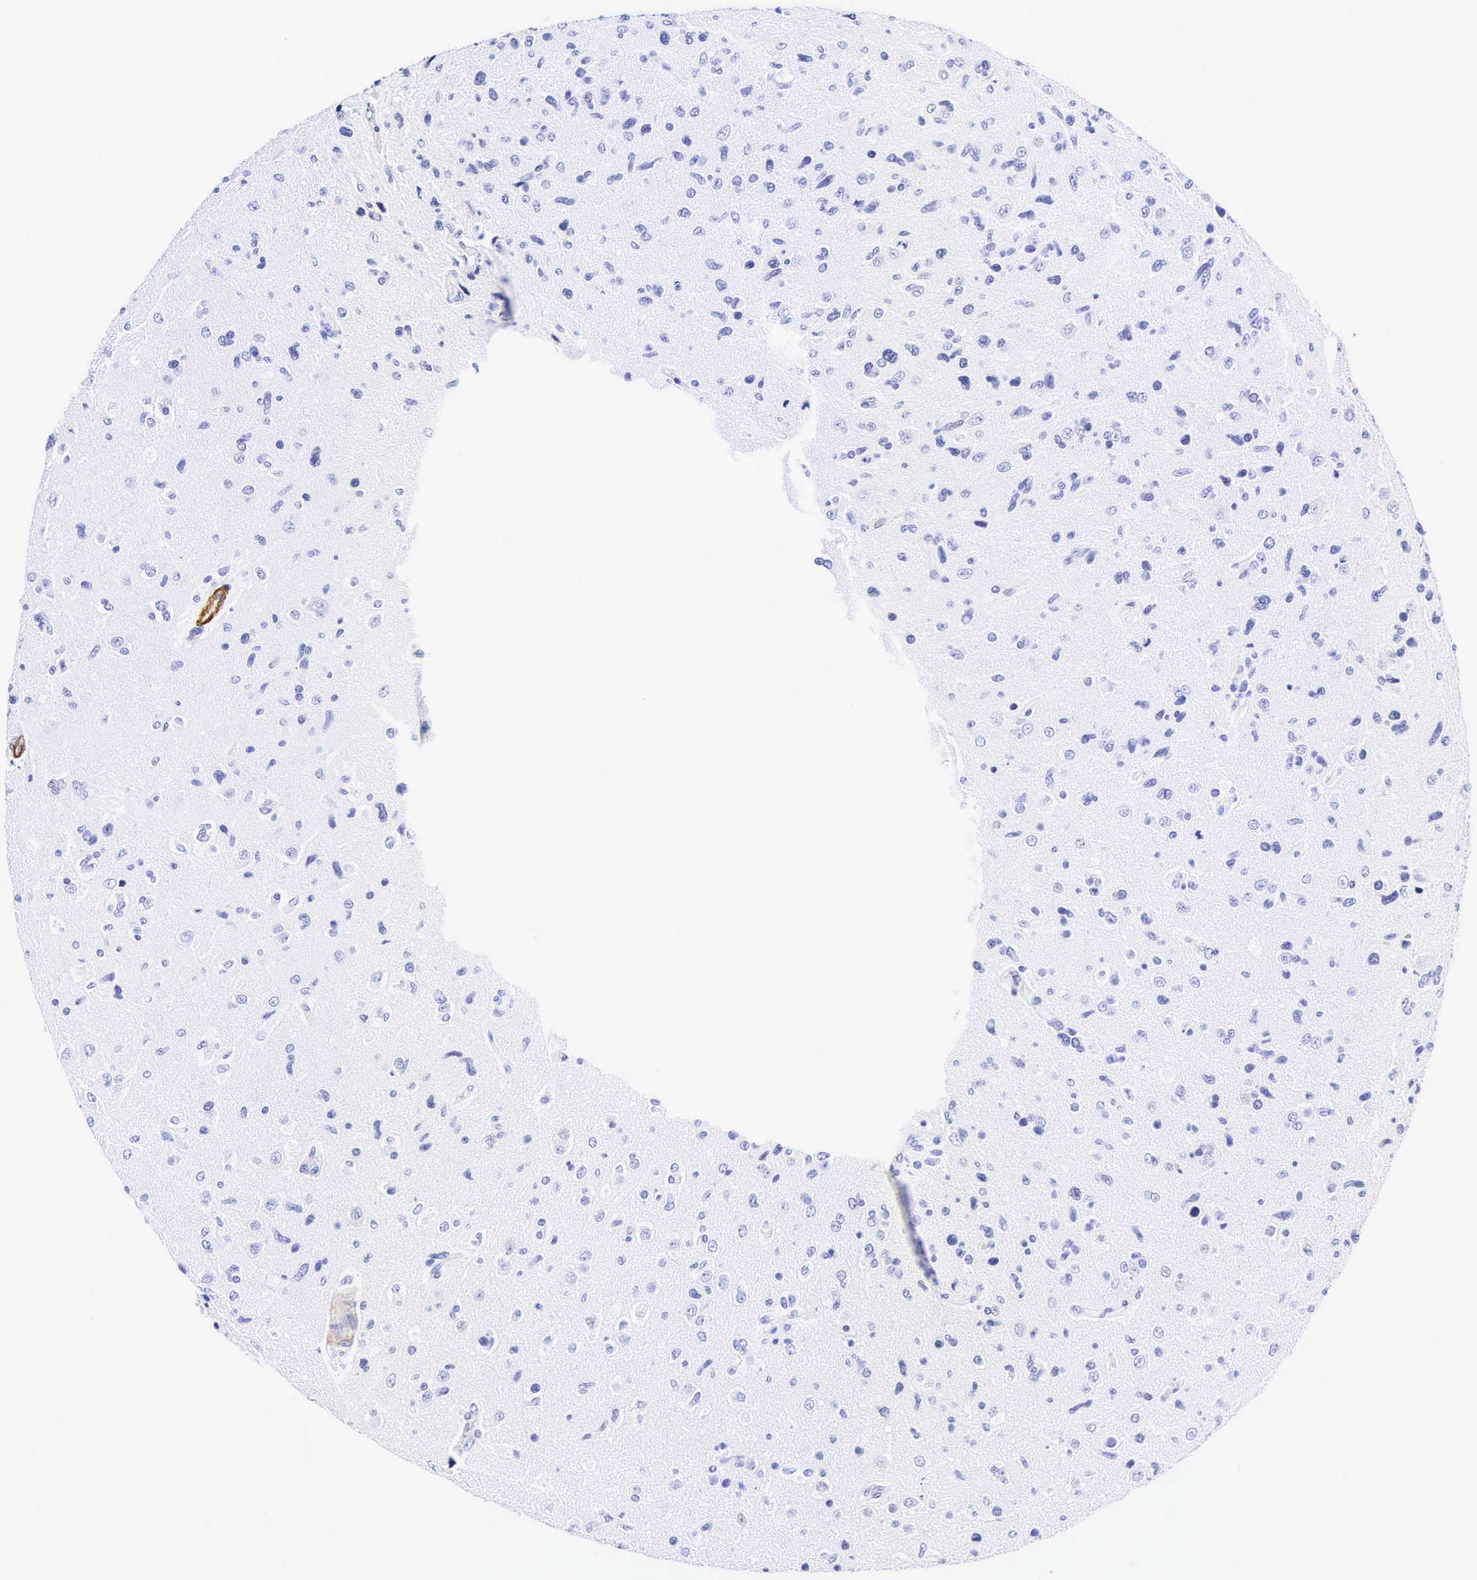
{"staining": {"intensity": "negative", "quantity": "none", "location": "none"}, "tissue": "glioma", "cell_type": "Tumor cells", "image_type": "cancer", "snomed": [{"axis": "morphology", "description": "Glioma, malignant, High grade"}, {"axis": "topography", "description": "Brain"}], "caption": "Immunohistochemistry photomicrograph of neoplastic tissue: glioma stained with DAB demonstrates no significant protein expression in tumor cells.", "gene": "CALD1", "patient": {"sex": "male", "age": 77}}